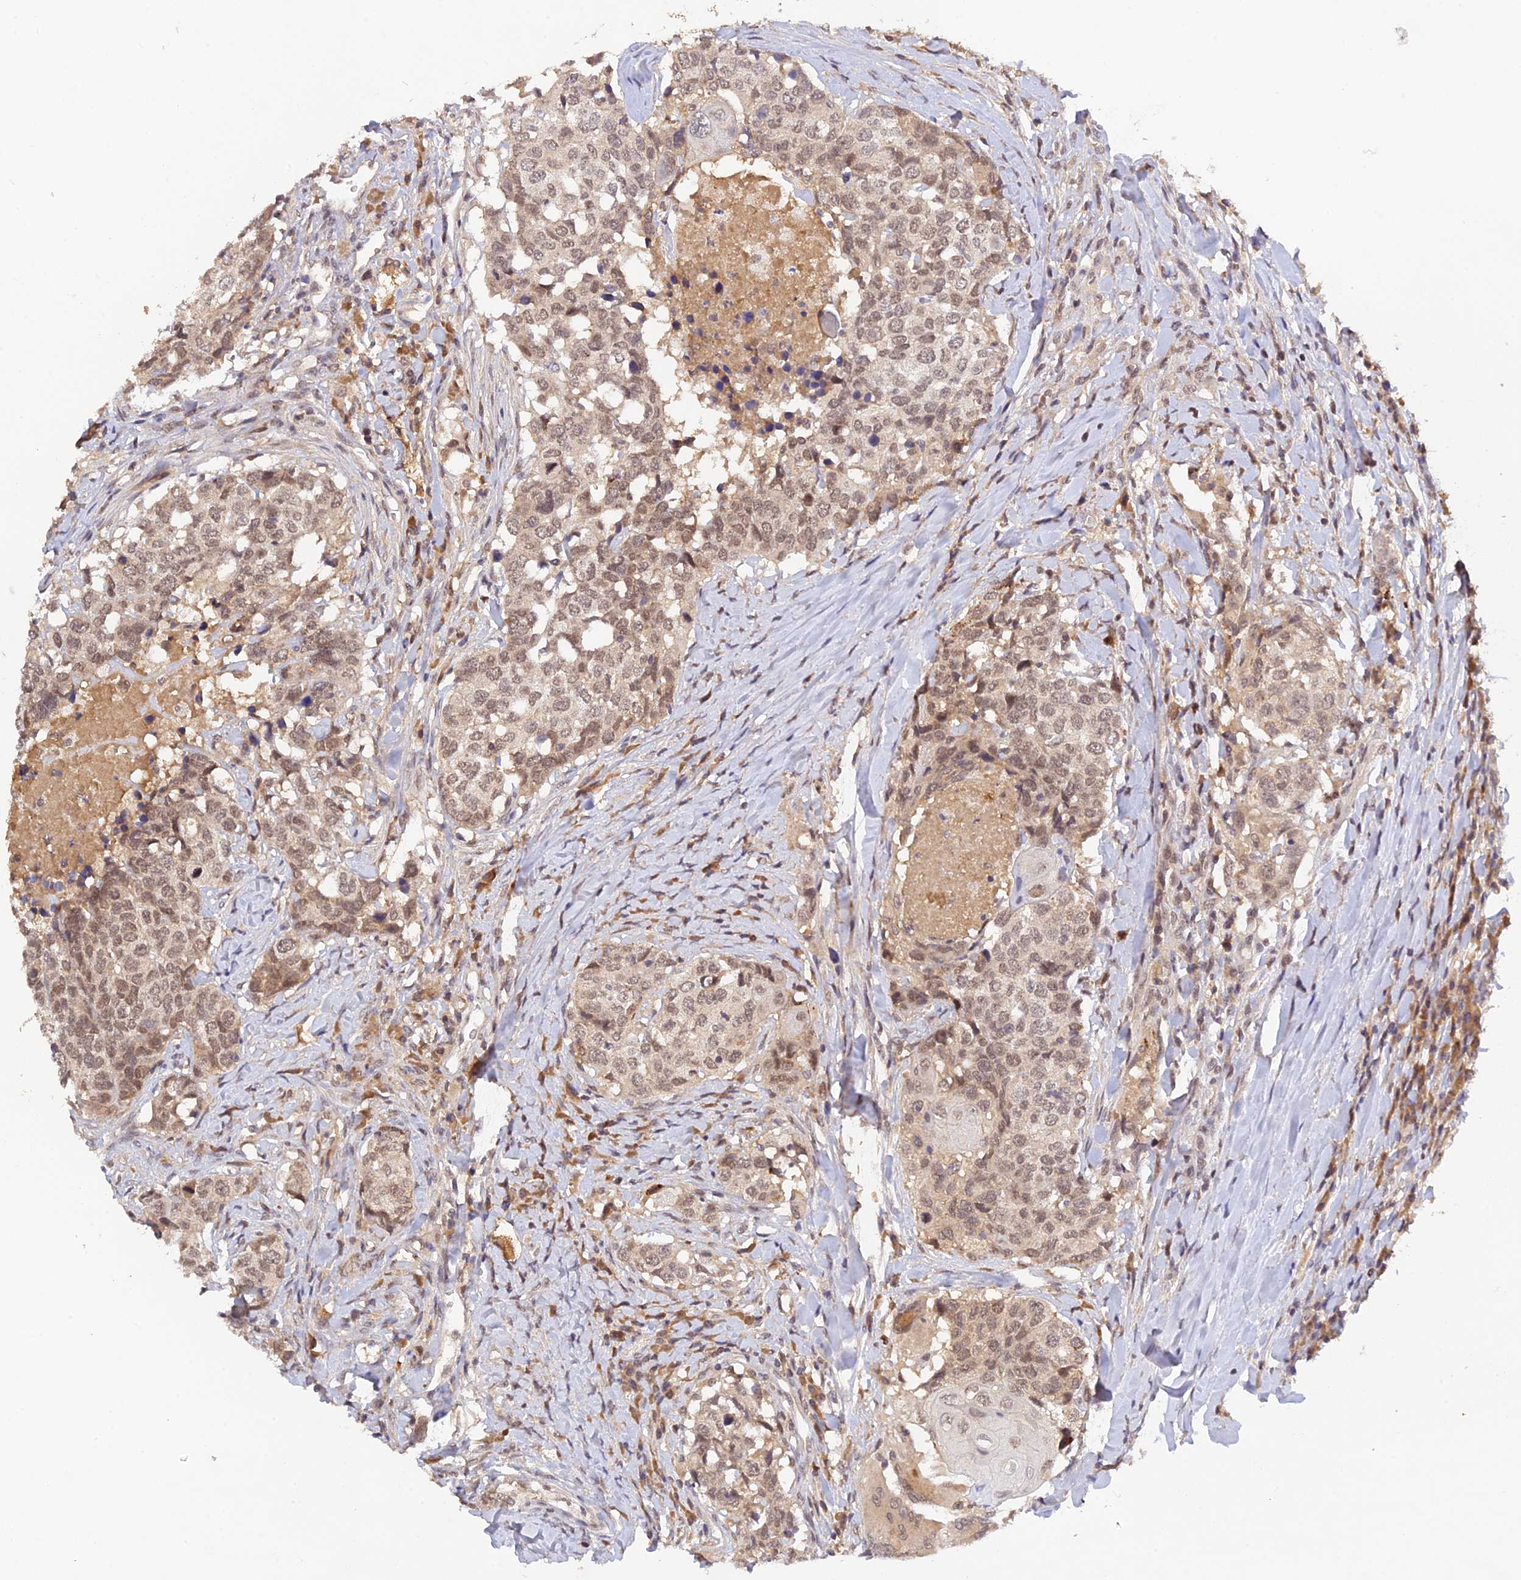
{"staining": {"intensity": "moderate", "quantity": ">75%", "location": "nuclear"}, "tissue": "head and neck cancer", "cell_type": "Tumor cells", "image_type": "cancer", "snomed": [{"axis": "morphology", "description": "Squamous cell carcinoma, NOS"}, {"axis": "topography", "description": "Head-Neck"}], "caption": "A high-resolution image shows immunohistochemistry staining of squamous cell carcinoma (head and neck), which displays moderate nuclear staining in approximately >75% of tumor cells.", "gene": "ZNF436", "patient": {"sex": "male", "age": 66}}